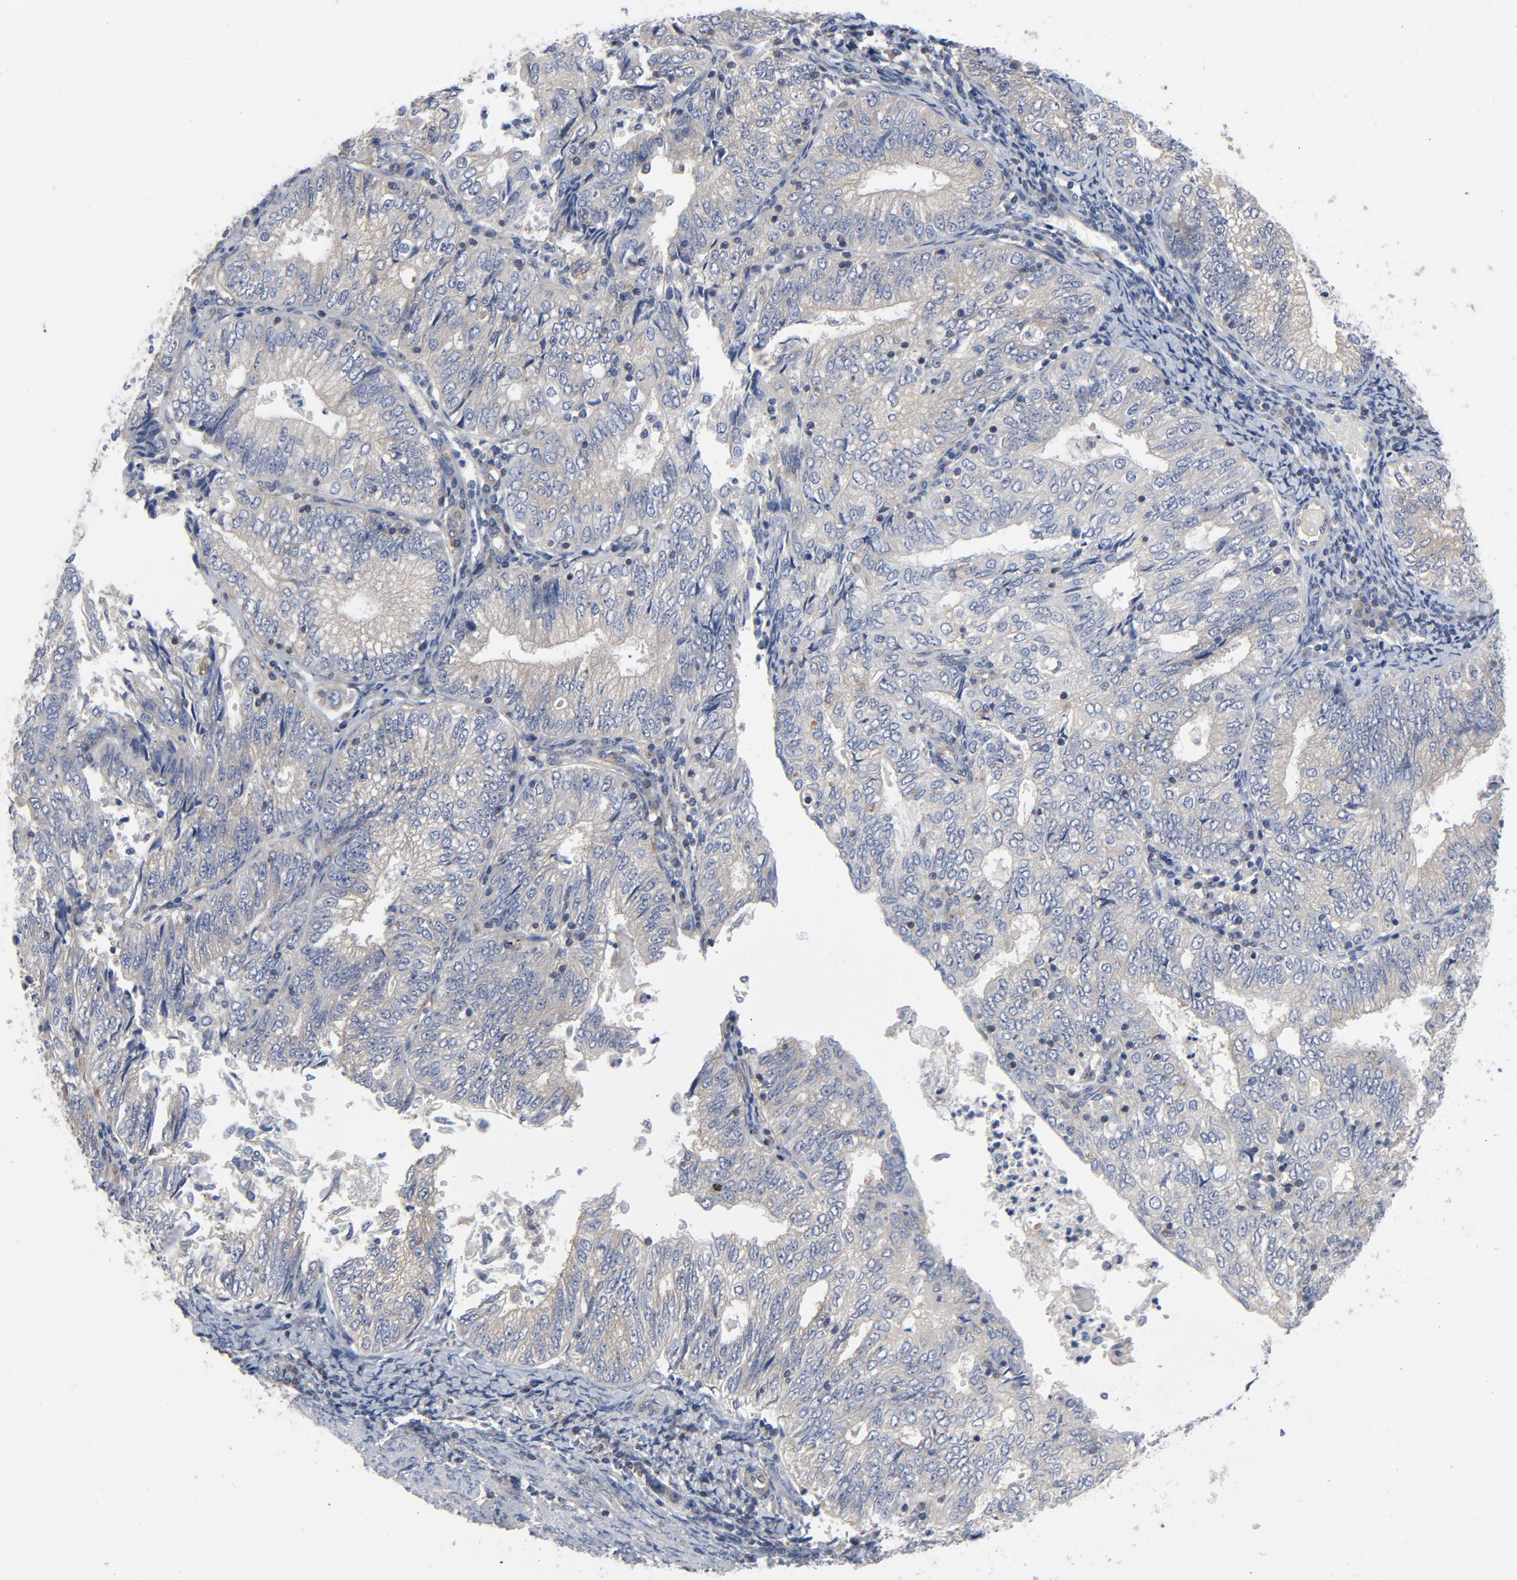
{"staining": {"intensity": "weak", "quantity": "25%-75%", "location": "cytoplasmic/membranous"}, "tissue": "endometrial cancer", "cell_type": "Tumor cells", "image_type": "cancer", "snomed": [{"axis": "morphology", "description": "Adenocarcinoma, NOS"}, {"axis": "topography", "description": "Endometrium"}], "caption": "Immunohistochemistry (IHC) micrograph of neoplastic tissue: endometrial cancer (adenocarcinoma) stained using immunohistochemistry exhibits low levels of weak protein expression localized specifically in the cytoplasmic/membranous of tumor cells, appearing as a cytoplasmic/membranous brown color.", "gene": "DYNLT3", "patient": {"sex": "female", "age": 69}}